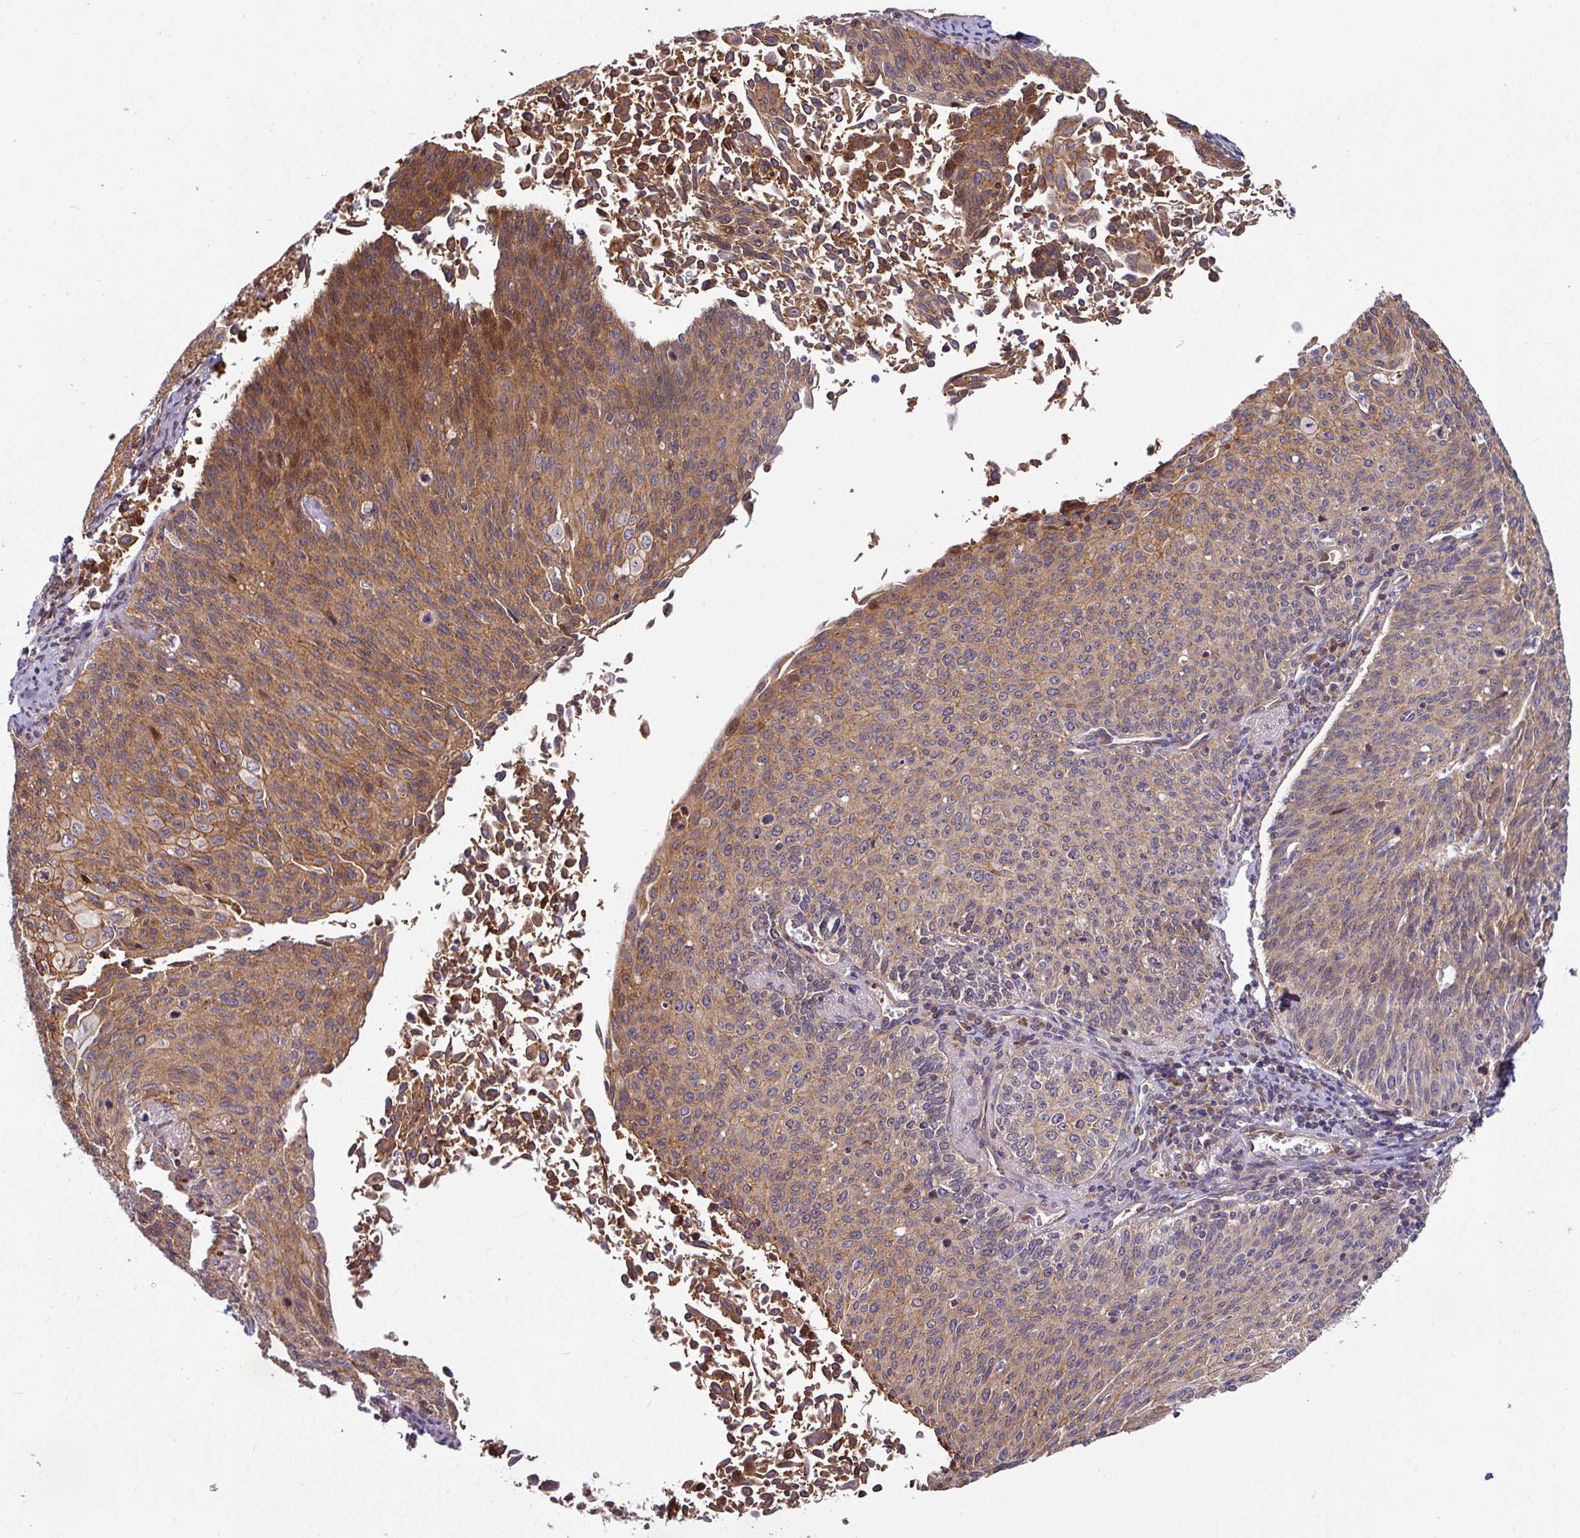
{"staining": {"intensity": "moderate", "quantity": ">75%", "location": "cytoplasmic/membranous"}, "tissue": "cervical cancer", "cell_type": "Tumor cells", "image_type": "cancer", "snomed": [{"axis": "morphology", "description": "Squamous cell carcinoma, NOS"}, {"axis": "topography", "description": "Cervix"}], "caption": "Immunohistochemistry image of neoplastic tissue: human cervical cancer (squamous cell carcinoma) stained using immunohistochemistry reveals medium levels of moderate protein expression localized specifically in the cytoplasmic/membranous of tumor cells, appearing as a cytoplasmic/membranous brown color.", "gene": "CASP2", "patient": {"sex": "female", "age": 55}}